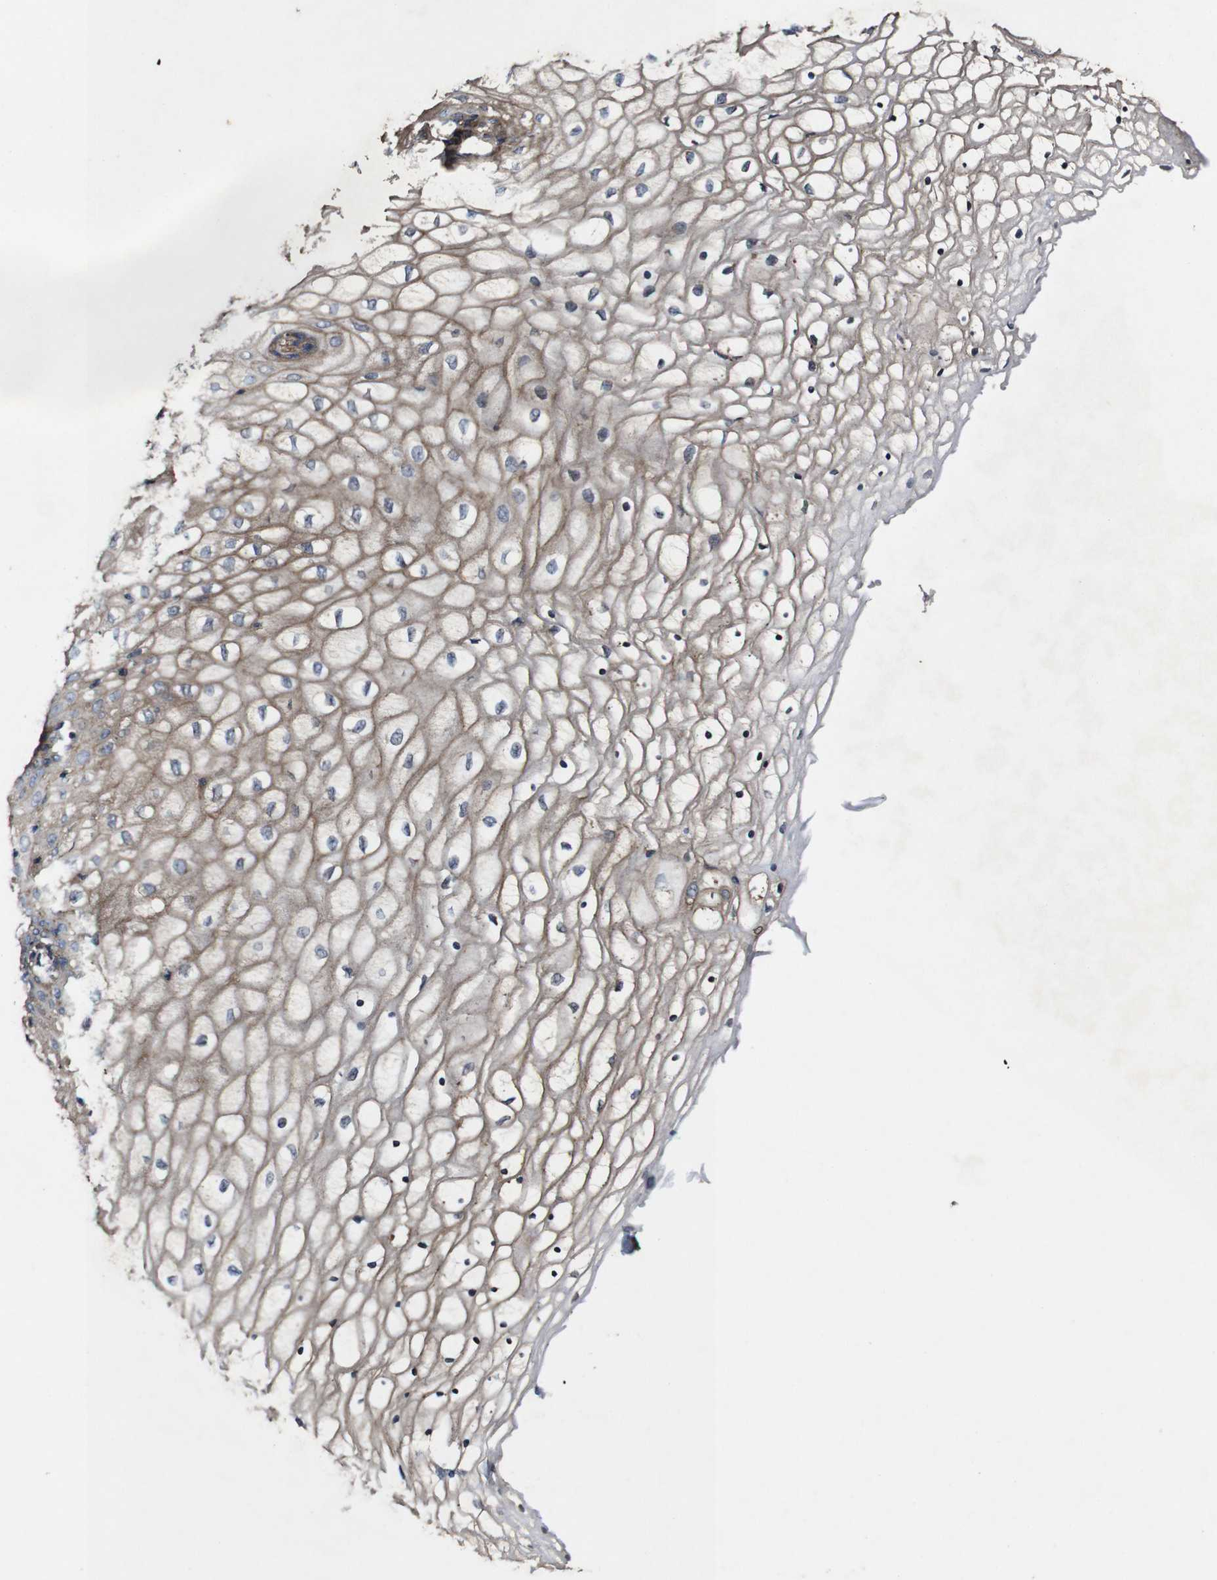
{"staining": {"intensity": "moderate", "quantity": "25%-75%", "location": "cytoplasmic/membranous"}, "tissue": "vagina", "cell_type": "Squamous epithelial cells", "image_type": "normal", "snomed": [{"axis": "morphology", "description": "Normal tissue, NOS"}, {"axis": "topography", "description": "Vagina"}], "caption": "An immunohistochemistry histopathology image of benign tissue is shown. Protein staining in brown labels moderate cytoplasmic/membranous positivity in vagina within squamous epithelial cells.", "gene": "GSDME", "patient": {"sex": "female", "age": 34}}